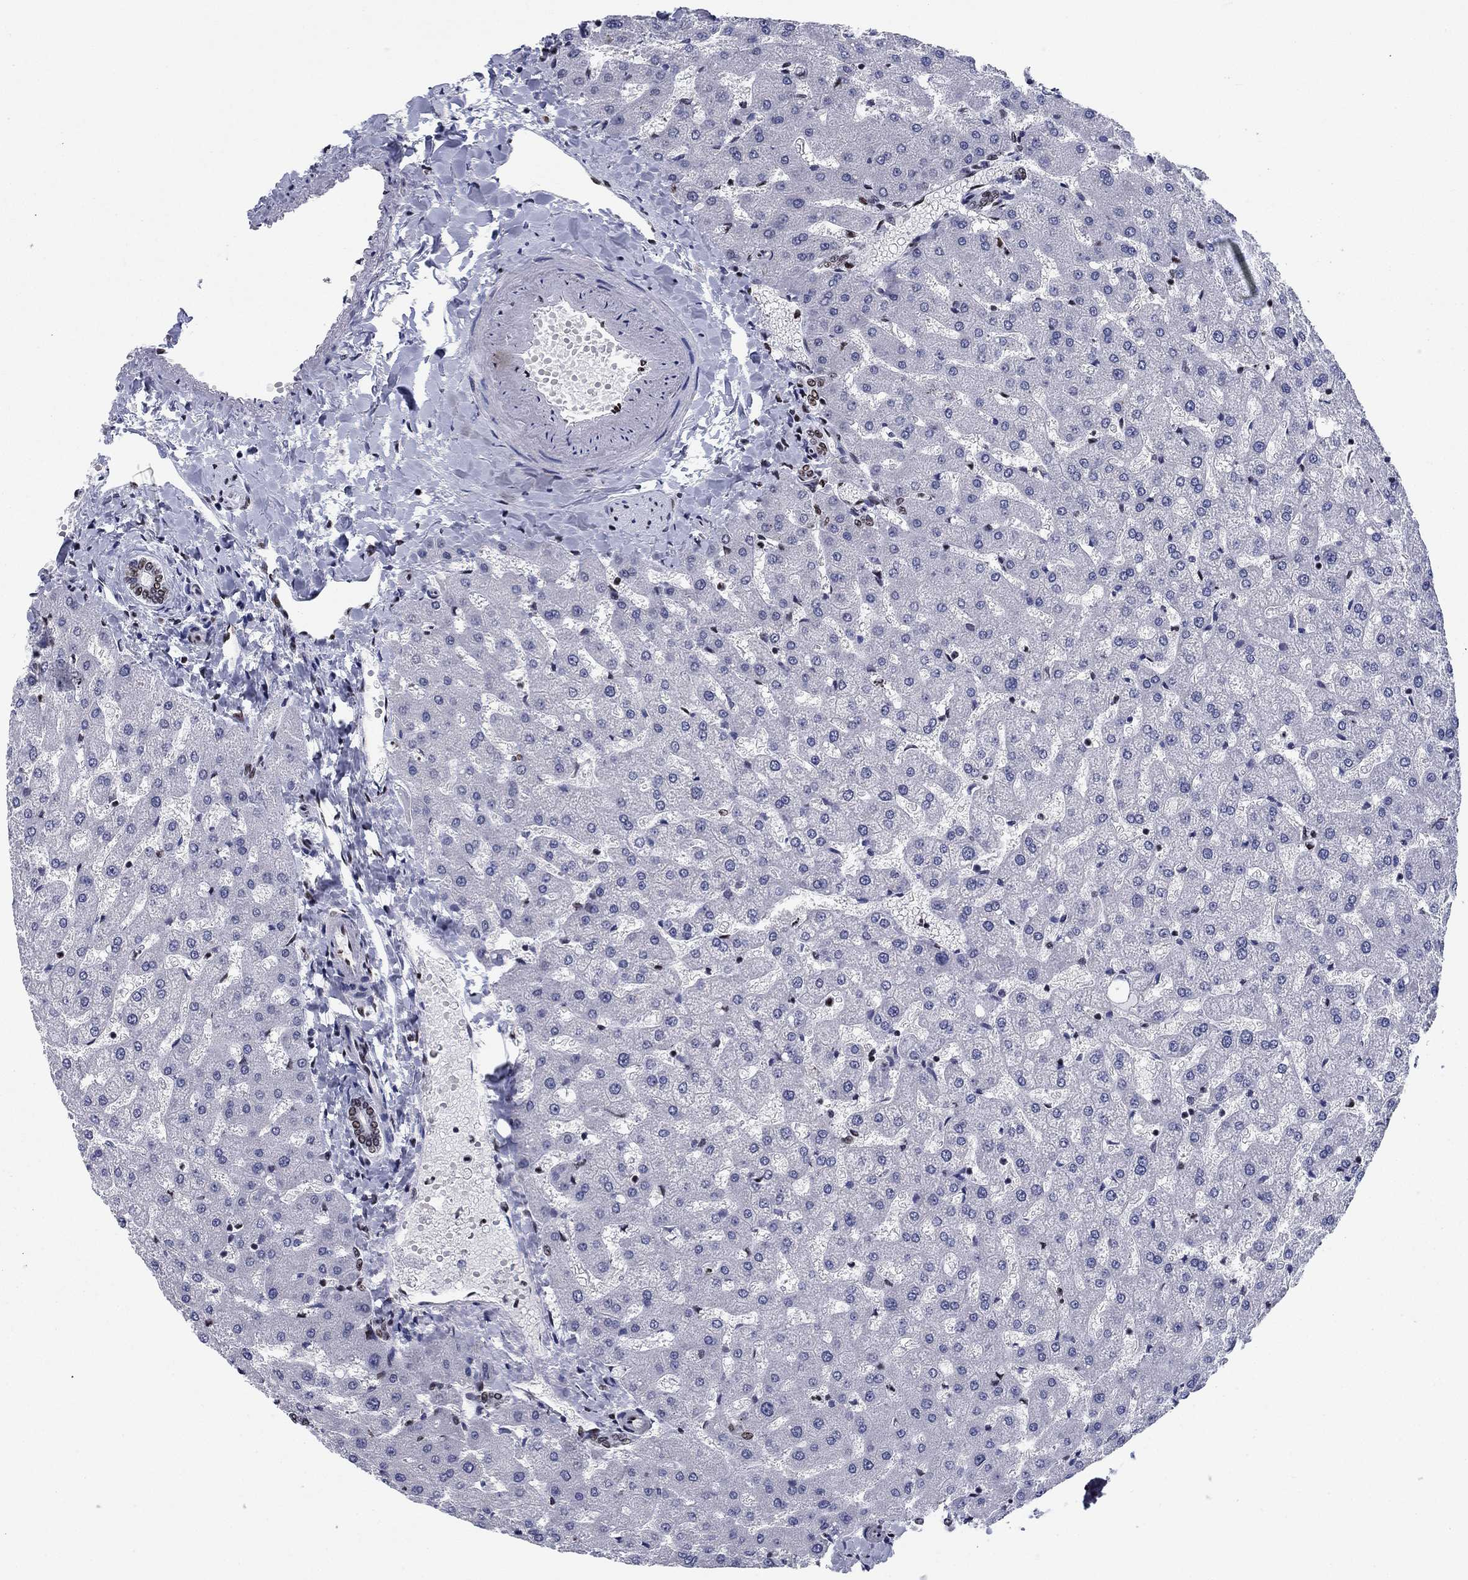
{"staining": {"intensity": "weak", "quantity": ">75%", "location": "nuclear"}, "tissue": "liver", "cell_type": "Cholangiocytes", "image_type": "normal", "snomed": [{"axis": "morphology", "description": "Normal tissue, NOS"}, {"axis": "topography", "description": "Liver"}], "caption": "Weak nuclear staining is identified in approximately >75% of cholangiocytes in unremarkable liver.", "gene": "N4BP2", "patient": {"sex": "female", "age": 50}}